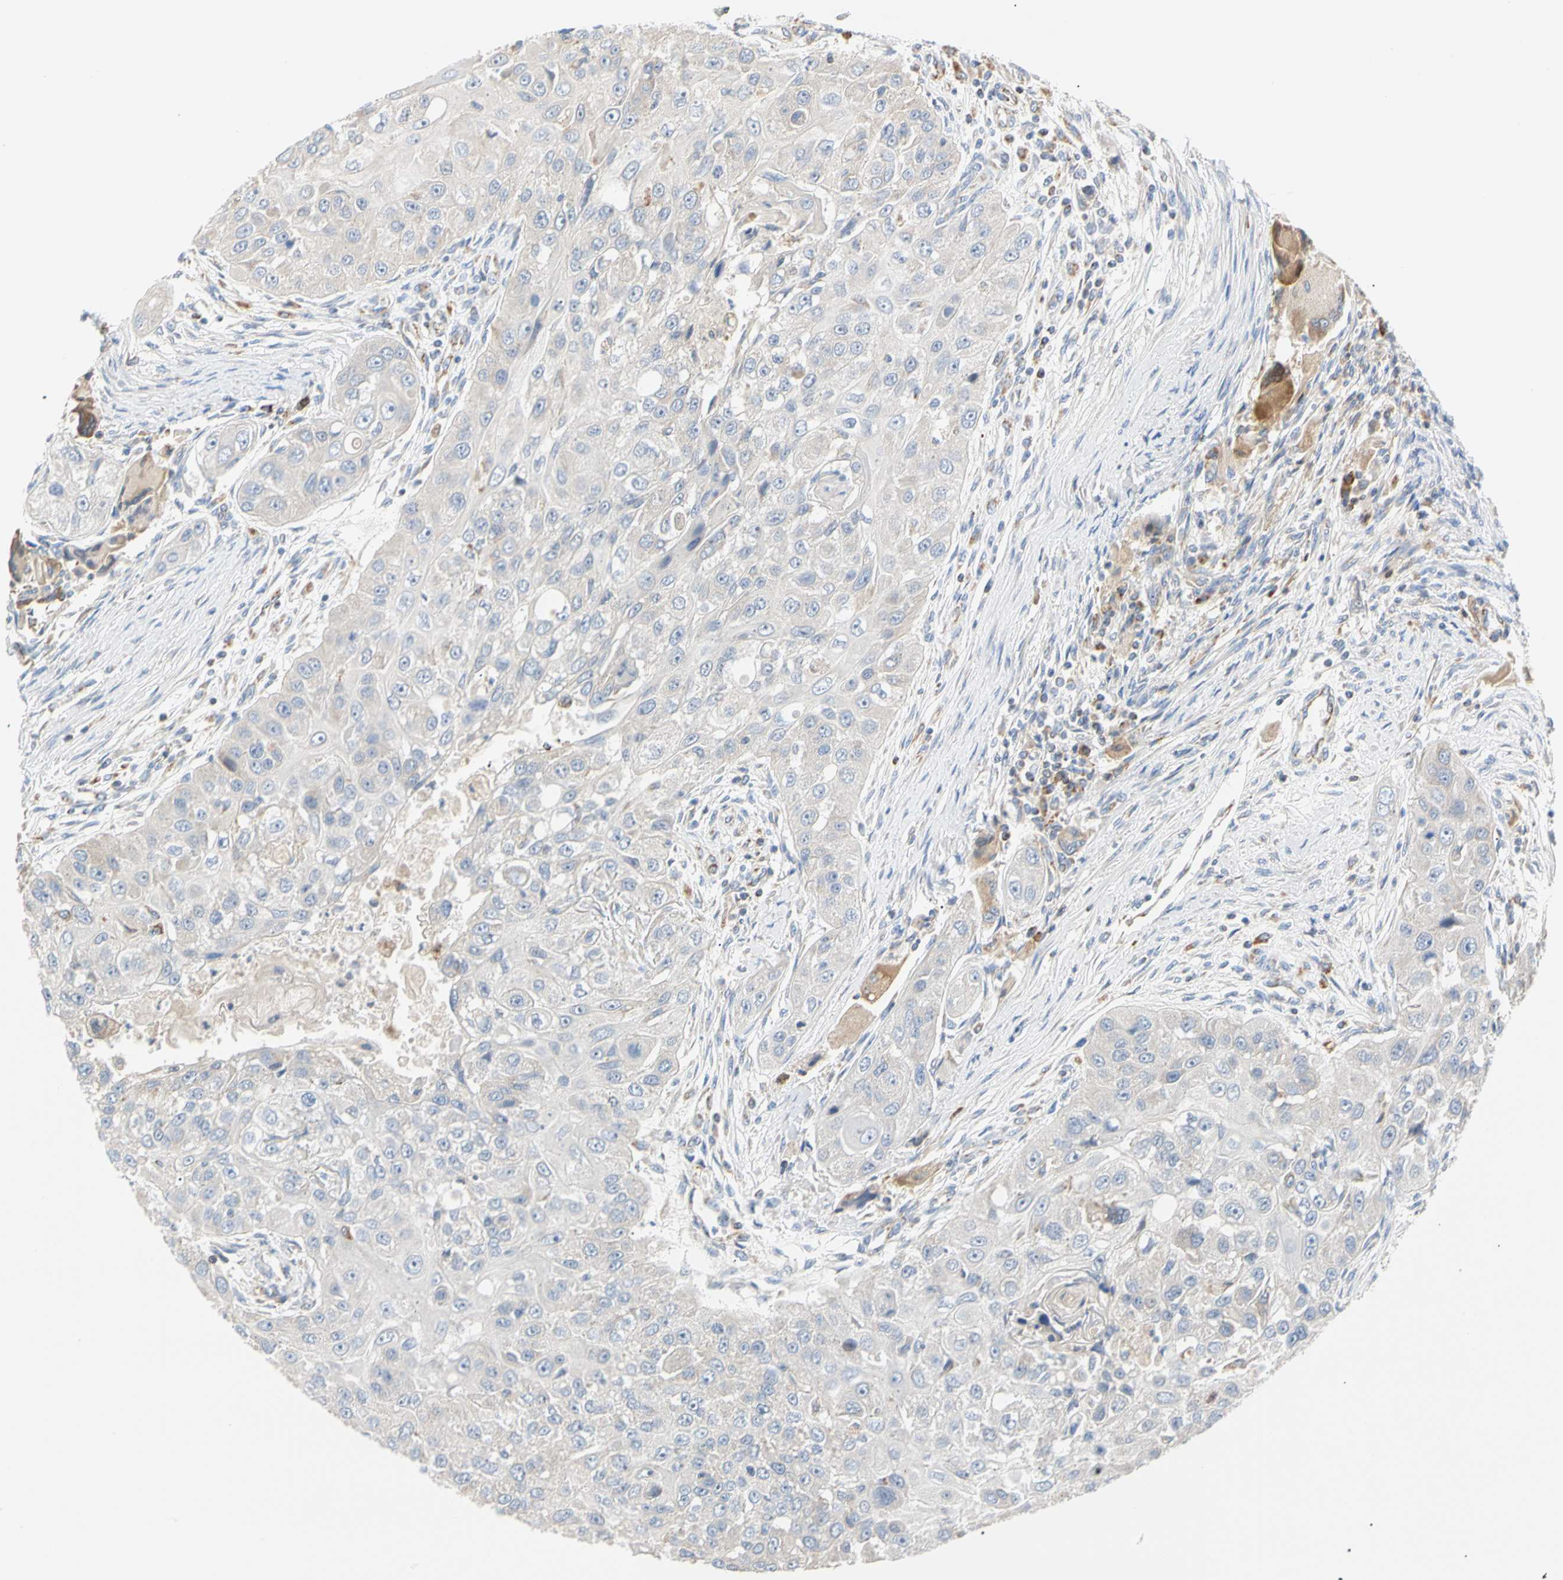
{"staining": {"intensity": "negative", "quantity": "none", "location": "none"}, "tissue": "head and neck cancer", "cell_type": "Tumor cells", "image_type": "cancer", "snomed": [{"axis": "morphology", "description": "Normal tissue, NOS"}, {"axis": "morphology", "description": "Squamous cell carcinoma, NOS"}, {"axis": "topography", "description": "Skeletal muscle"}, {"axis": "topography", "description": "Head-Neck"}], "caption": "This is an immunohistochemistry micrograph of human head and neck squamous cell carcinoma. There is no positivity in tumor cells.", "gene": "ACAT1", "patient": {"sex": "male", "age": 51}}